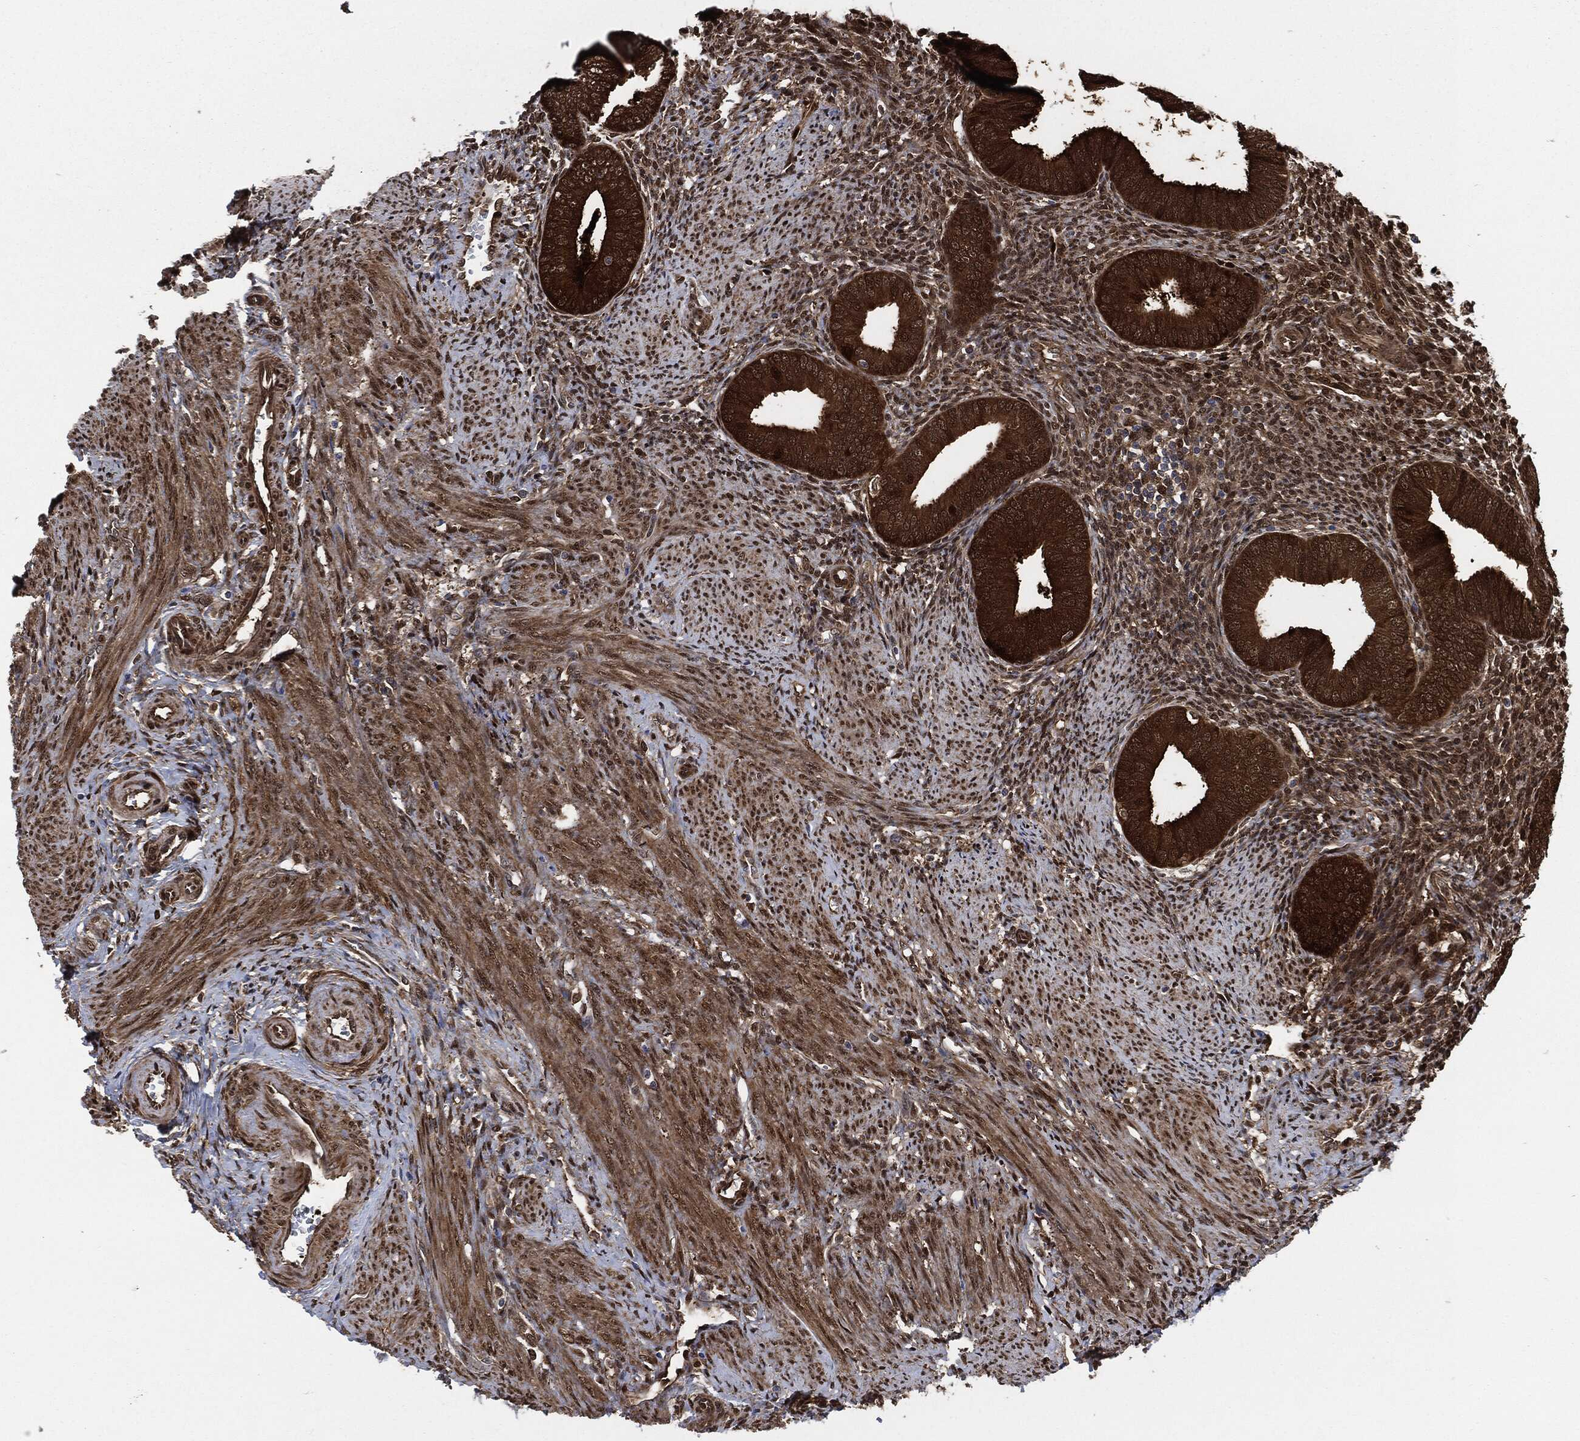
{"staining": {"intensity": "strong", "quantity": ">75%", "location": "nuclear"}, "tissue": "endometrium", "cell_type": "Cells in endometrial stroma", "image_type": "normal", "snomed": [{"axis": "morphology", "description": "Normal tissue, NOS"}, {"axis": "topography", "description": "Endometrium"}], "caption": "Immunohistochemical staining of unremarkable endometrium reveals high levels of strong nuclear staining in about >75% of cells in endometrial stroma. (IHC, brightfield microscopy, high magnification).", "gene": "DCTN1", "patient": {"sex": "female", "age": 39}}